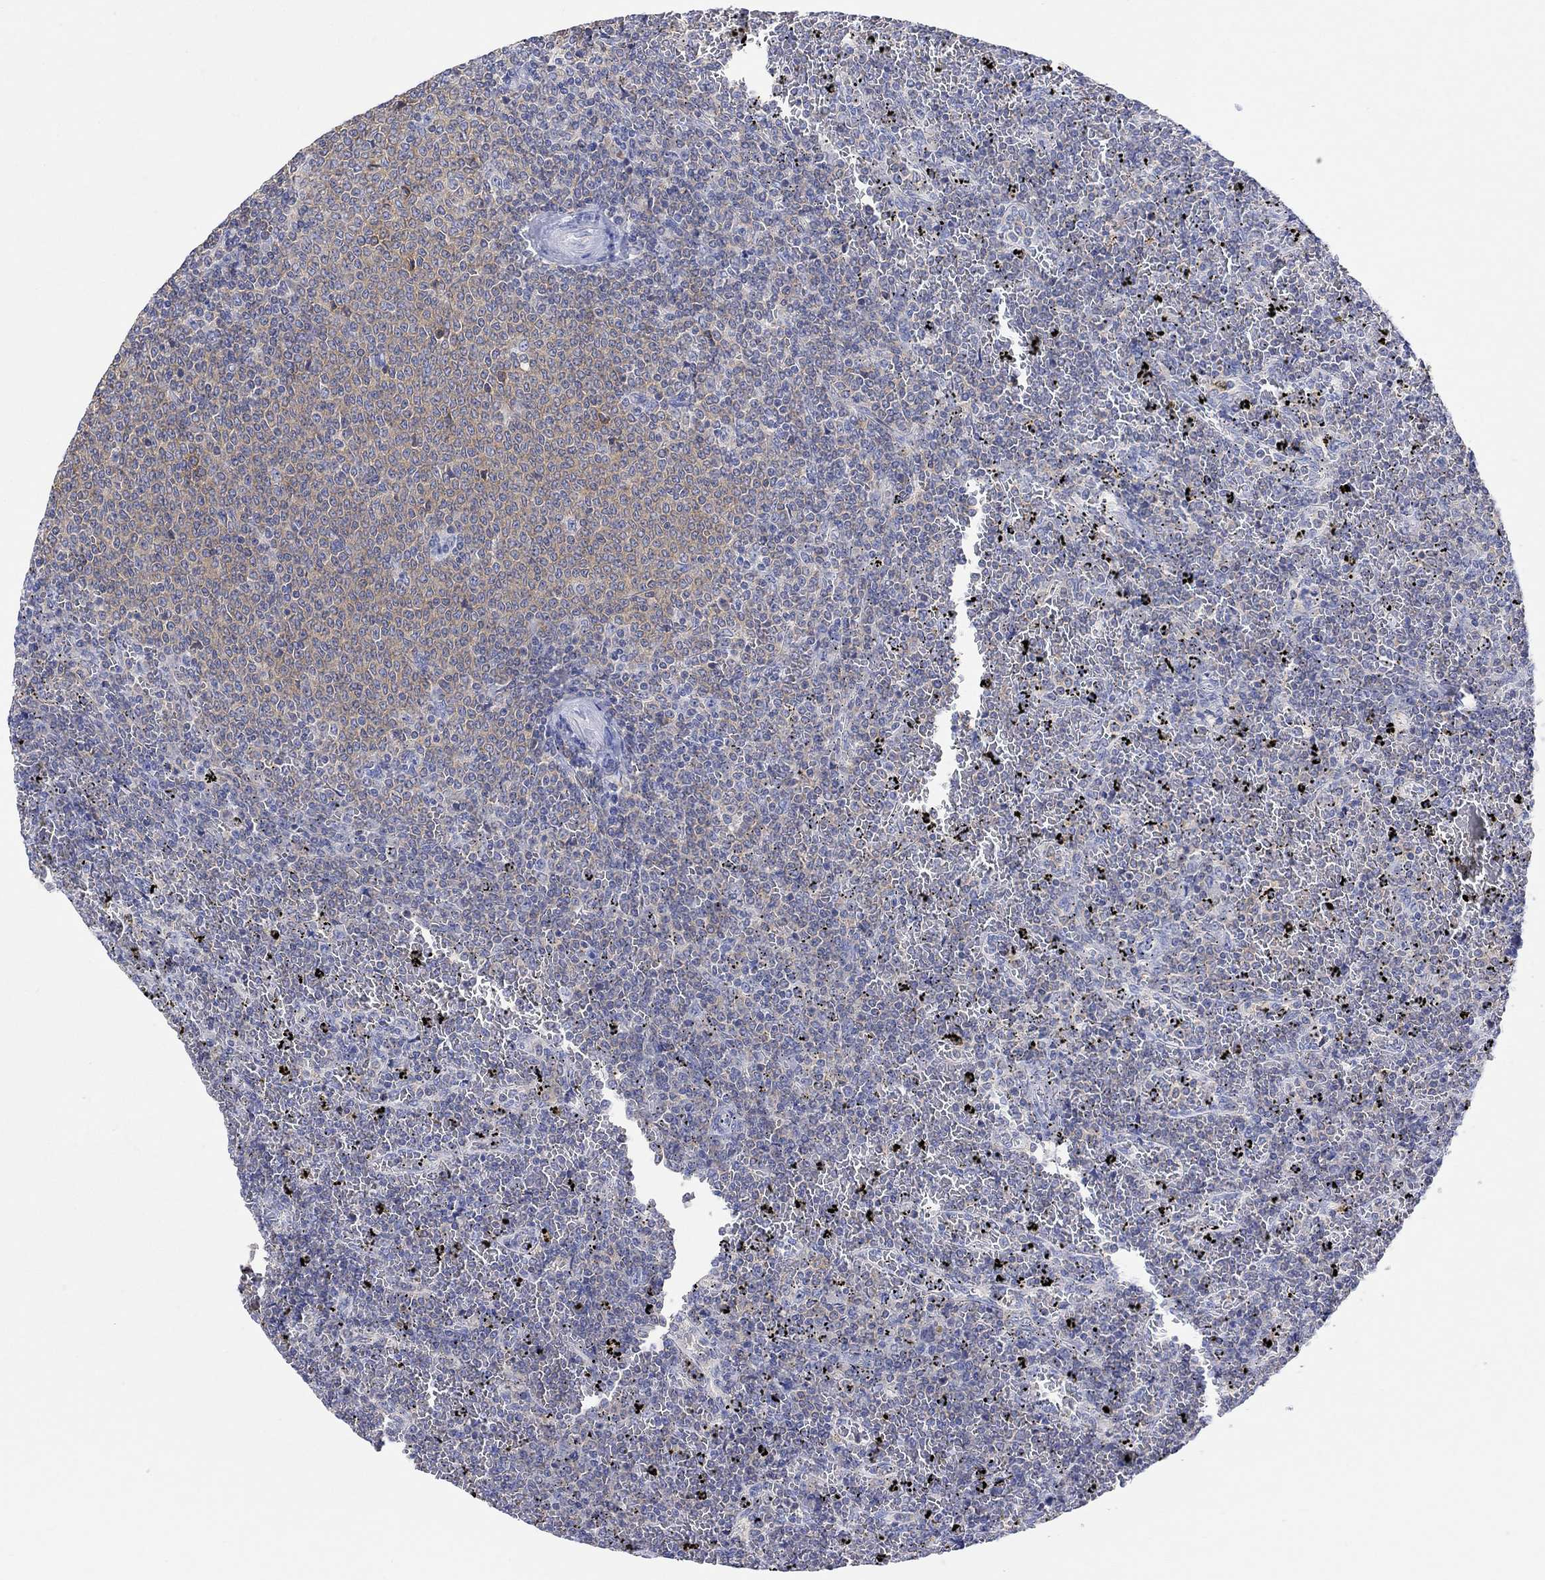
{"staining": {"intensity": "weak", "quantity": "25%-75%", "location": "cytoplasmic/membranous"}, "tissue": "lymphoma", "cell_type": "Tumor cells", "image_type": "cancer", "snomed": [{"axis": "morphology", "description": "Malignant lymphoma, non-Hodgkin's type, Low grade"}, {"axis": "topography", "description": "Spleen"}], "caption": "High-power microscopy captured an immunohistochemistry photomicrograph of malignant lymphoma, non-Hodgkin's type (low-grade), revealing weak cytoplasmic/membranous expression in approximately 25%-75% of tumor cells. (DAB IHC, brown staining for protein, blue staining for nuclei).", "gene": "GCM1", "patient": {"sex": "female", "age": 77}}